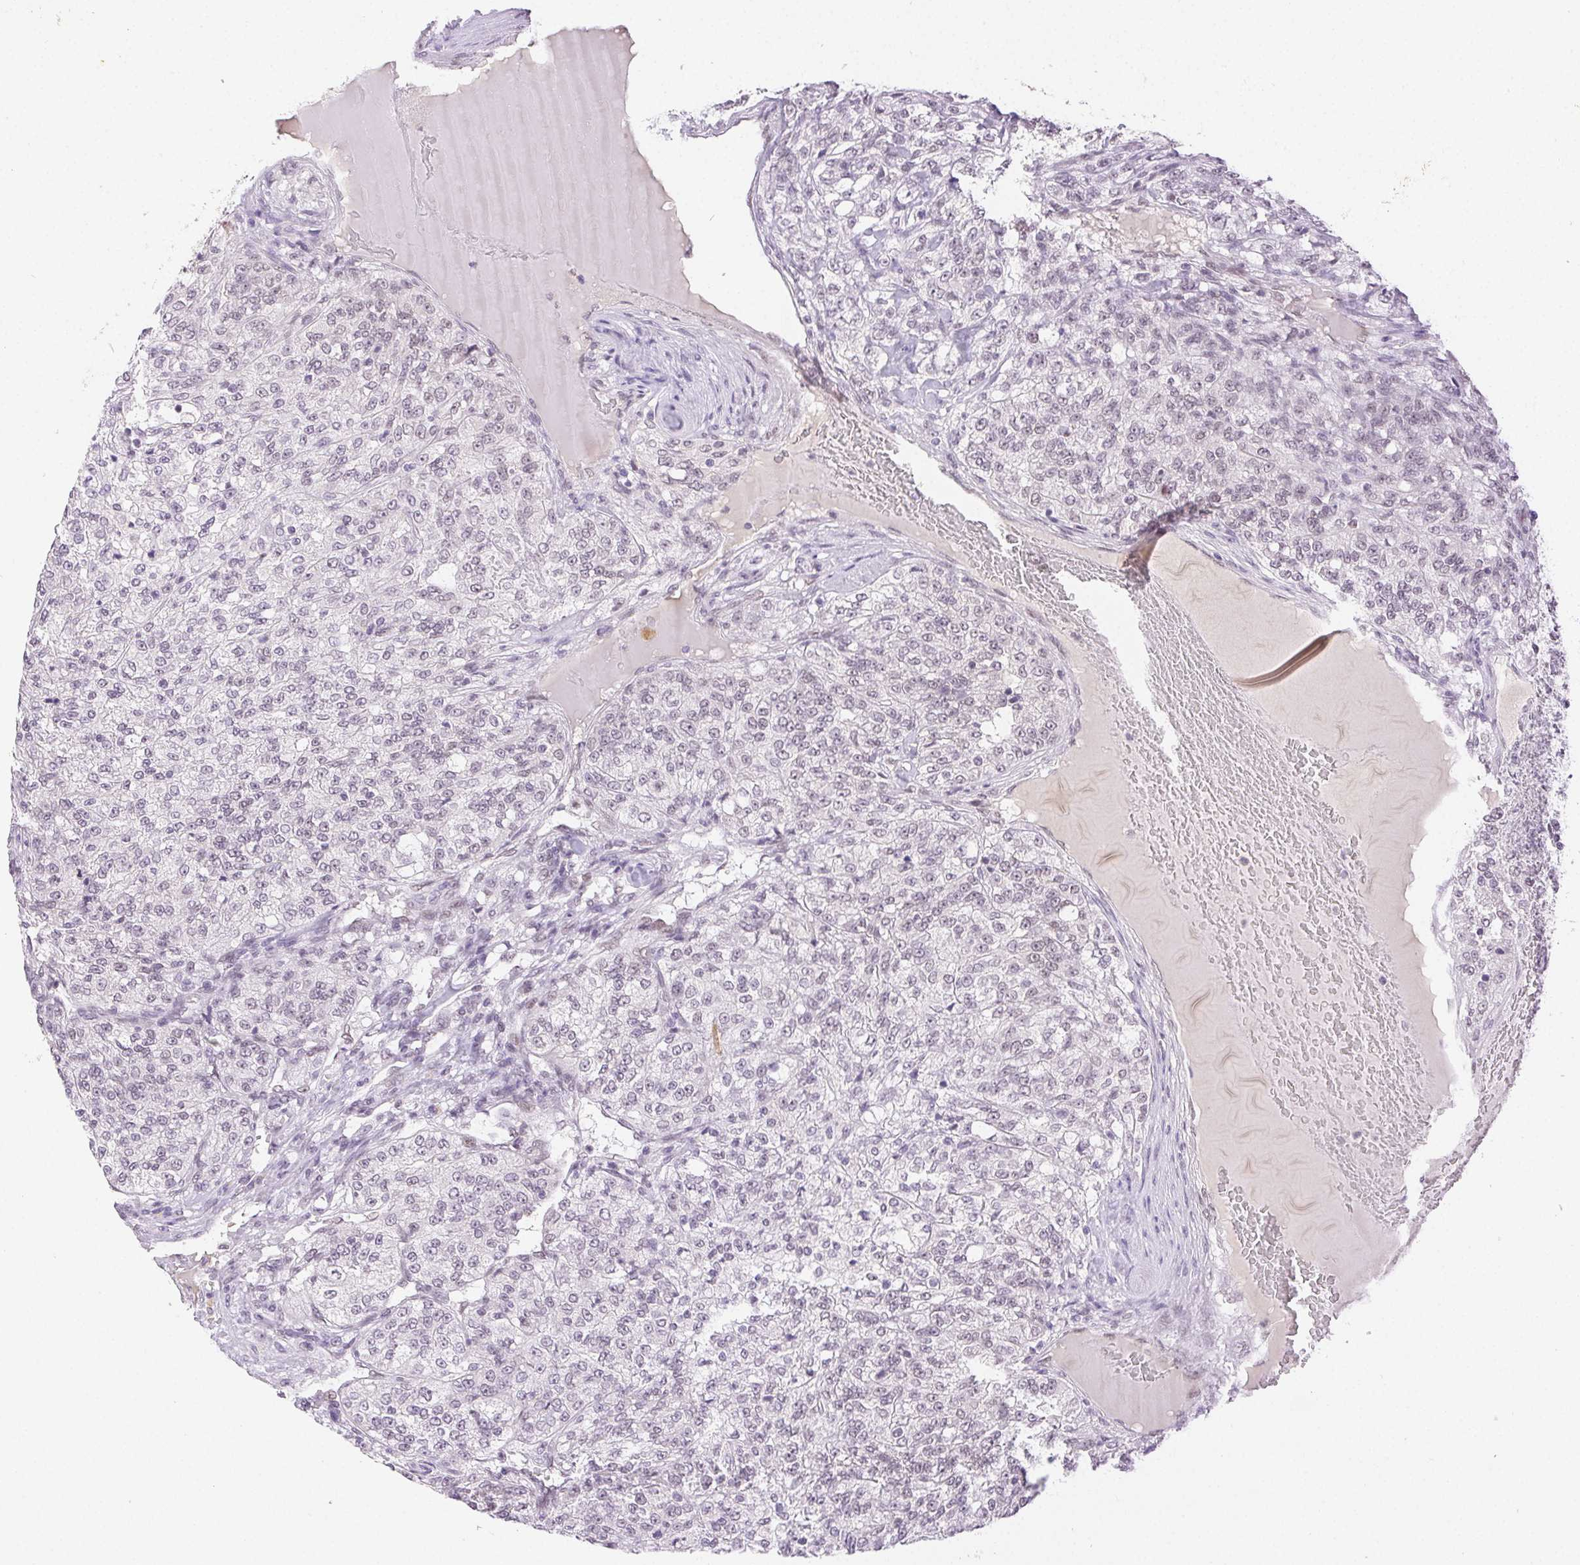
{"staining": {"intensity": "negative", "quantity": "none", "location": "none"}, "tissue": "renal cancer", "cell_type": "Tumor cells", "image_type": "cancer", "snomed": [{"axis": "morphology", "description": "Adenocarcinoma, NOS"}, {"axis": "topography", "description": "Kidney"}], "caption": "A photomicrograph of renal cancer (adenocarcinoma) stained for a protein shows no brown staining in tumor cells.", "gene": "H2AZ2", "patient": {"sex": "female", "age": 63}}